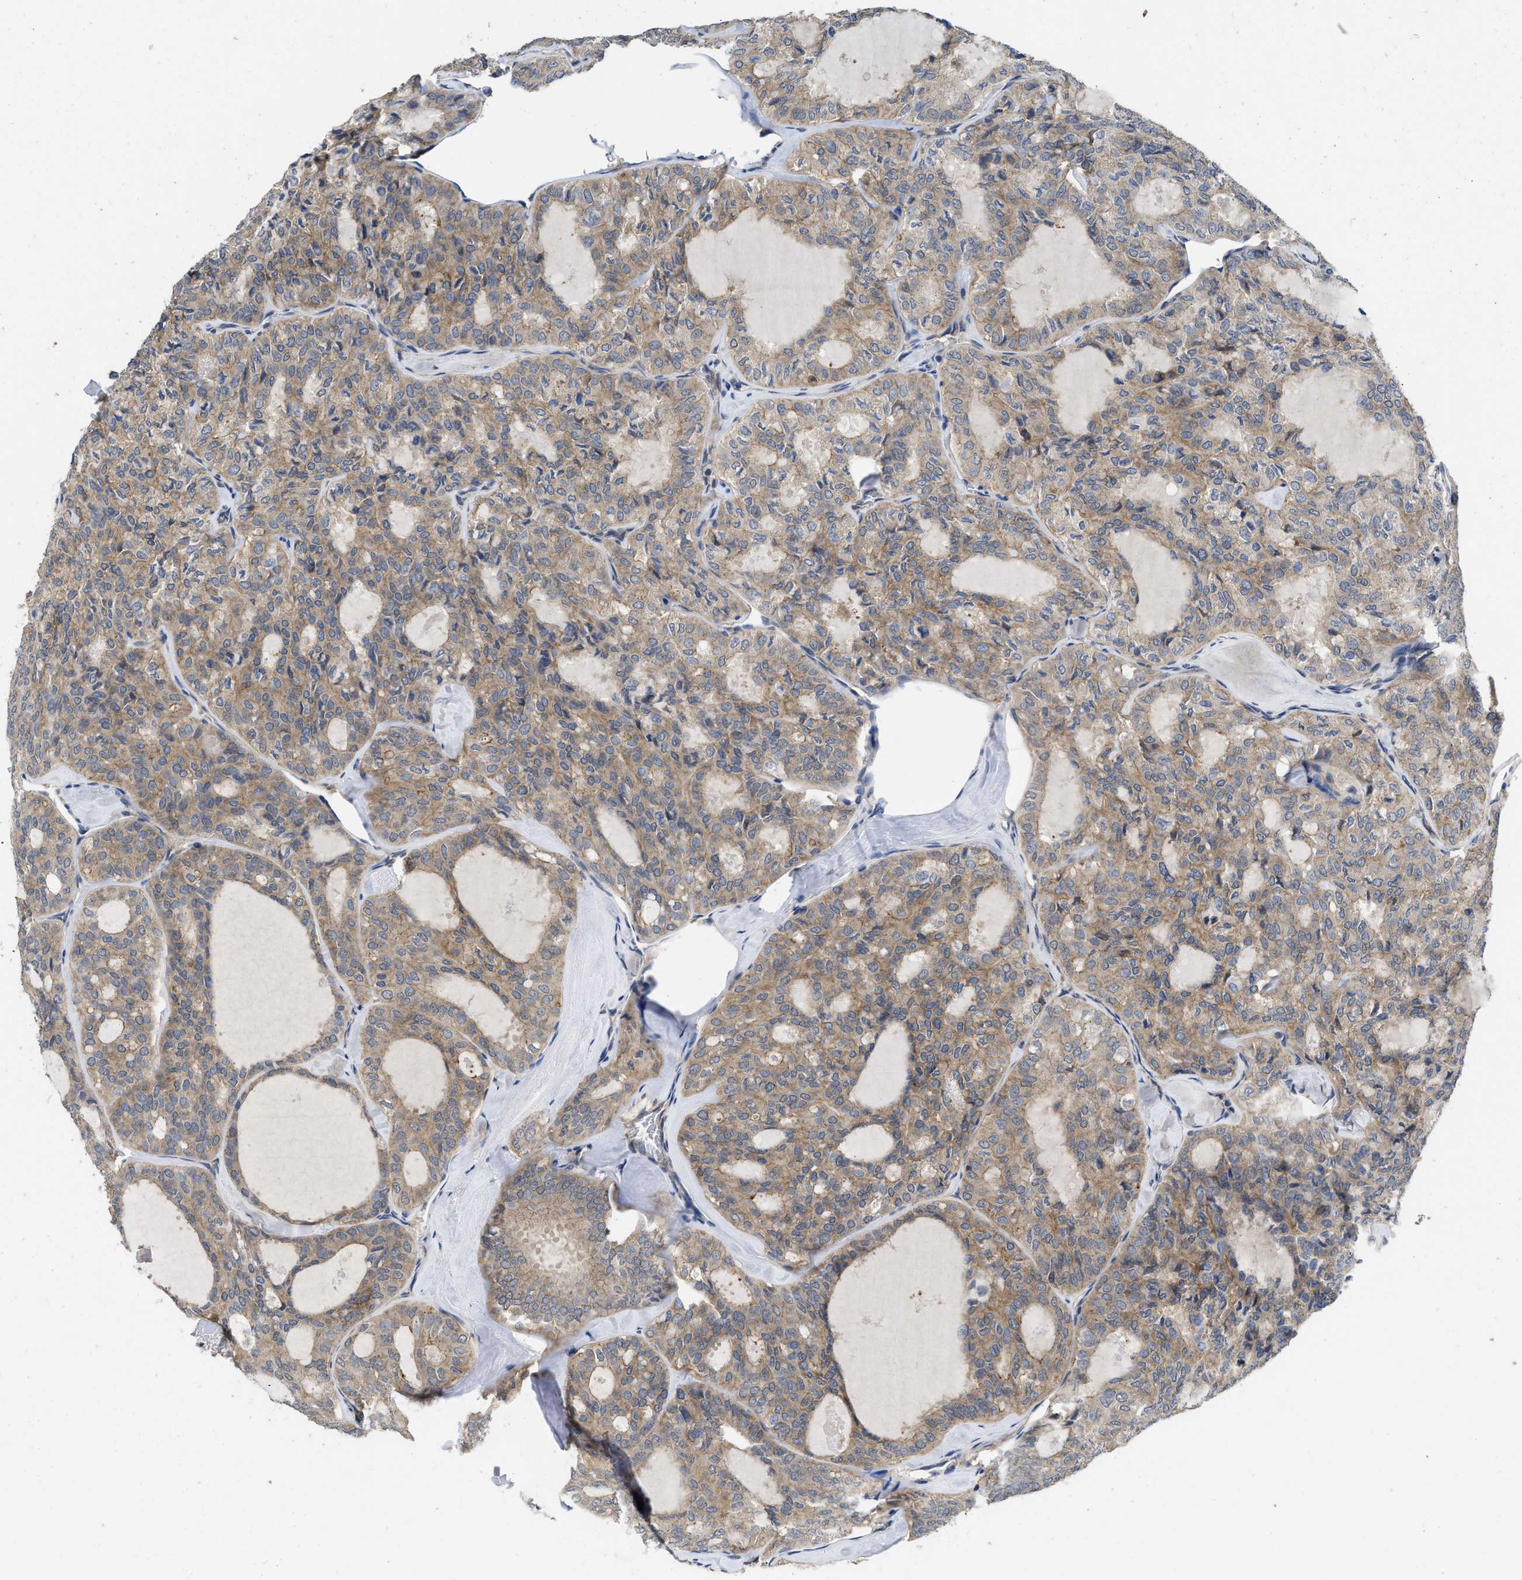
{"staining": {"intensity": "weak", "quantity": ">75%", "location": "cytoplasmic/membranous"}, "tissue": "thyroid cancer", "cell_type": "Tumor cells", "image_type": "cancer", "snomed": [{"axis": "morphology", "description": "Follicular adenoma carcinoma, NOS"}, {"axis": "topography", "description": "Thyroid gland"}], "caption": "Immunohistochemistry histopathology image of neoplastic tissue: thyroid cancer (follicular adenoma carcinoma) stained using IHC displays low levels of weak protein expression localized specifically in the cytoplasmic/membranous of tumor cells, appearing as a cytoplasmic/membranous brown color.", "gene": "PKD2", "patient": {"sex": "male", "age": 75}}